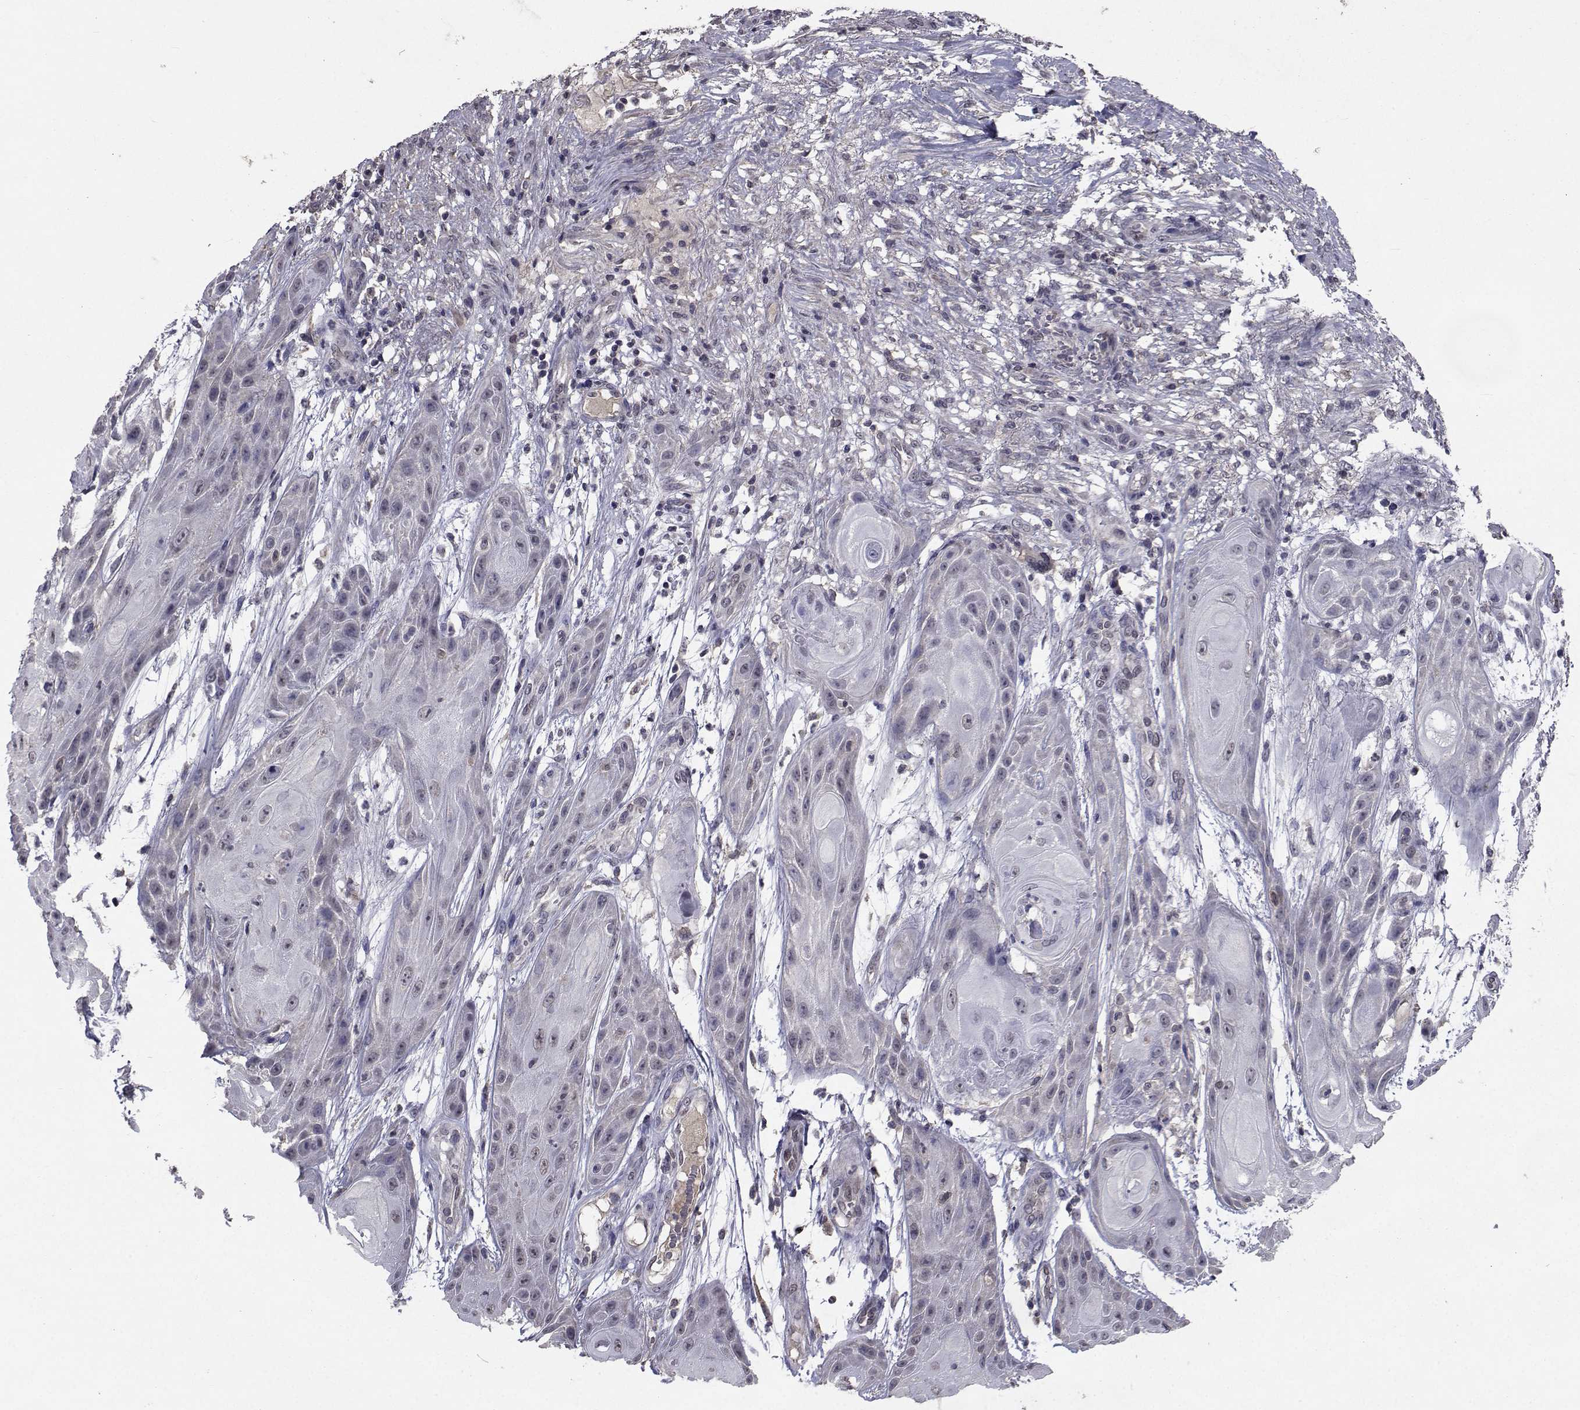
{"staining": {"intensity": "negative", "quantity": "none", "location": "none"}, "tissue": "skin cancer", "cell_type": "Tumor cells", "image_type": "cancer", "snomed": [{"axis": "morphology", "description": "Squamous cell carcinoma, NOS"}, {"axis": "topography", "description": "Skin"}], "caption": "Squamous cell carcinoma (skin) was stained to show a protein in brown. There is no significant expression in tumor cells. (DAB immunohistochemistry (IHC) with hematoxylin counter stain).", "gene": "CYP2S1", "patient": {"sex": "male", "age": 62}}